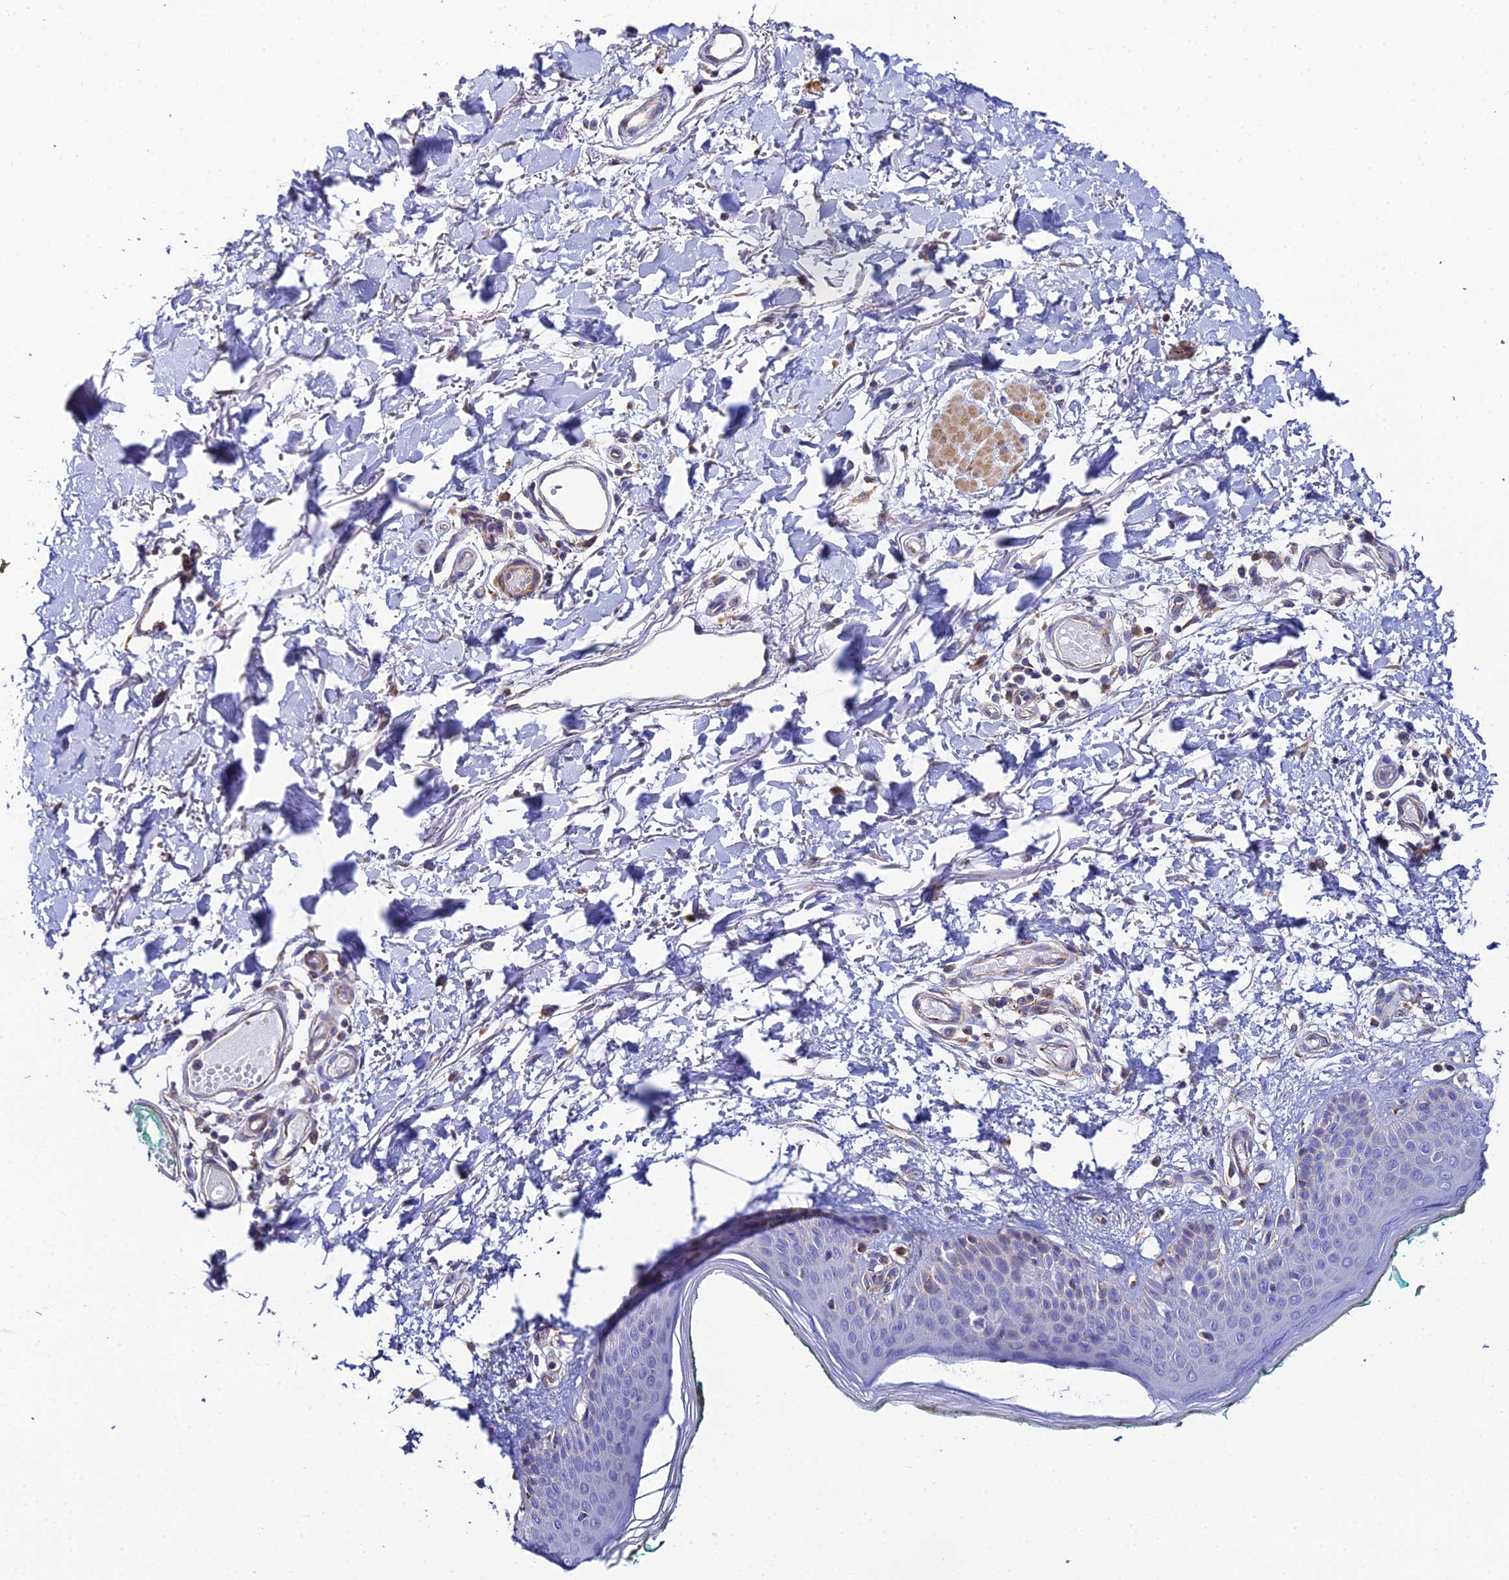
{"staining": {"intensity": "negative", "quantity": "none", "location": "none"}, "tissue": "skin", "cell_type": "Fibroblasts", "image_type": "normal", "snomed": [{"axis": "morphology", "description": "Normal tissue, NOS"}, {"axis": "morphology", "description": "Malignant melanoma, NOS"}, {"axis": "topography", "description": "Skin"}], "caption": "DAB (3,3'-diaminobenzidine) immunohistochemical staining of benign skin reveals no significant positivity in fibroblasts.", "gene": "ACOT1", "patient": {"sex": "male", "age": 62}}